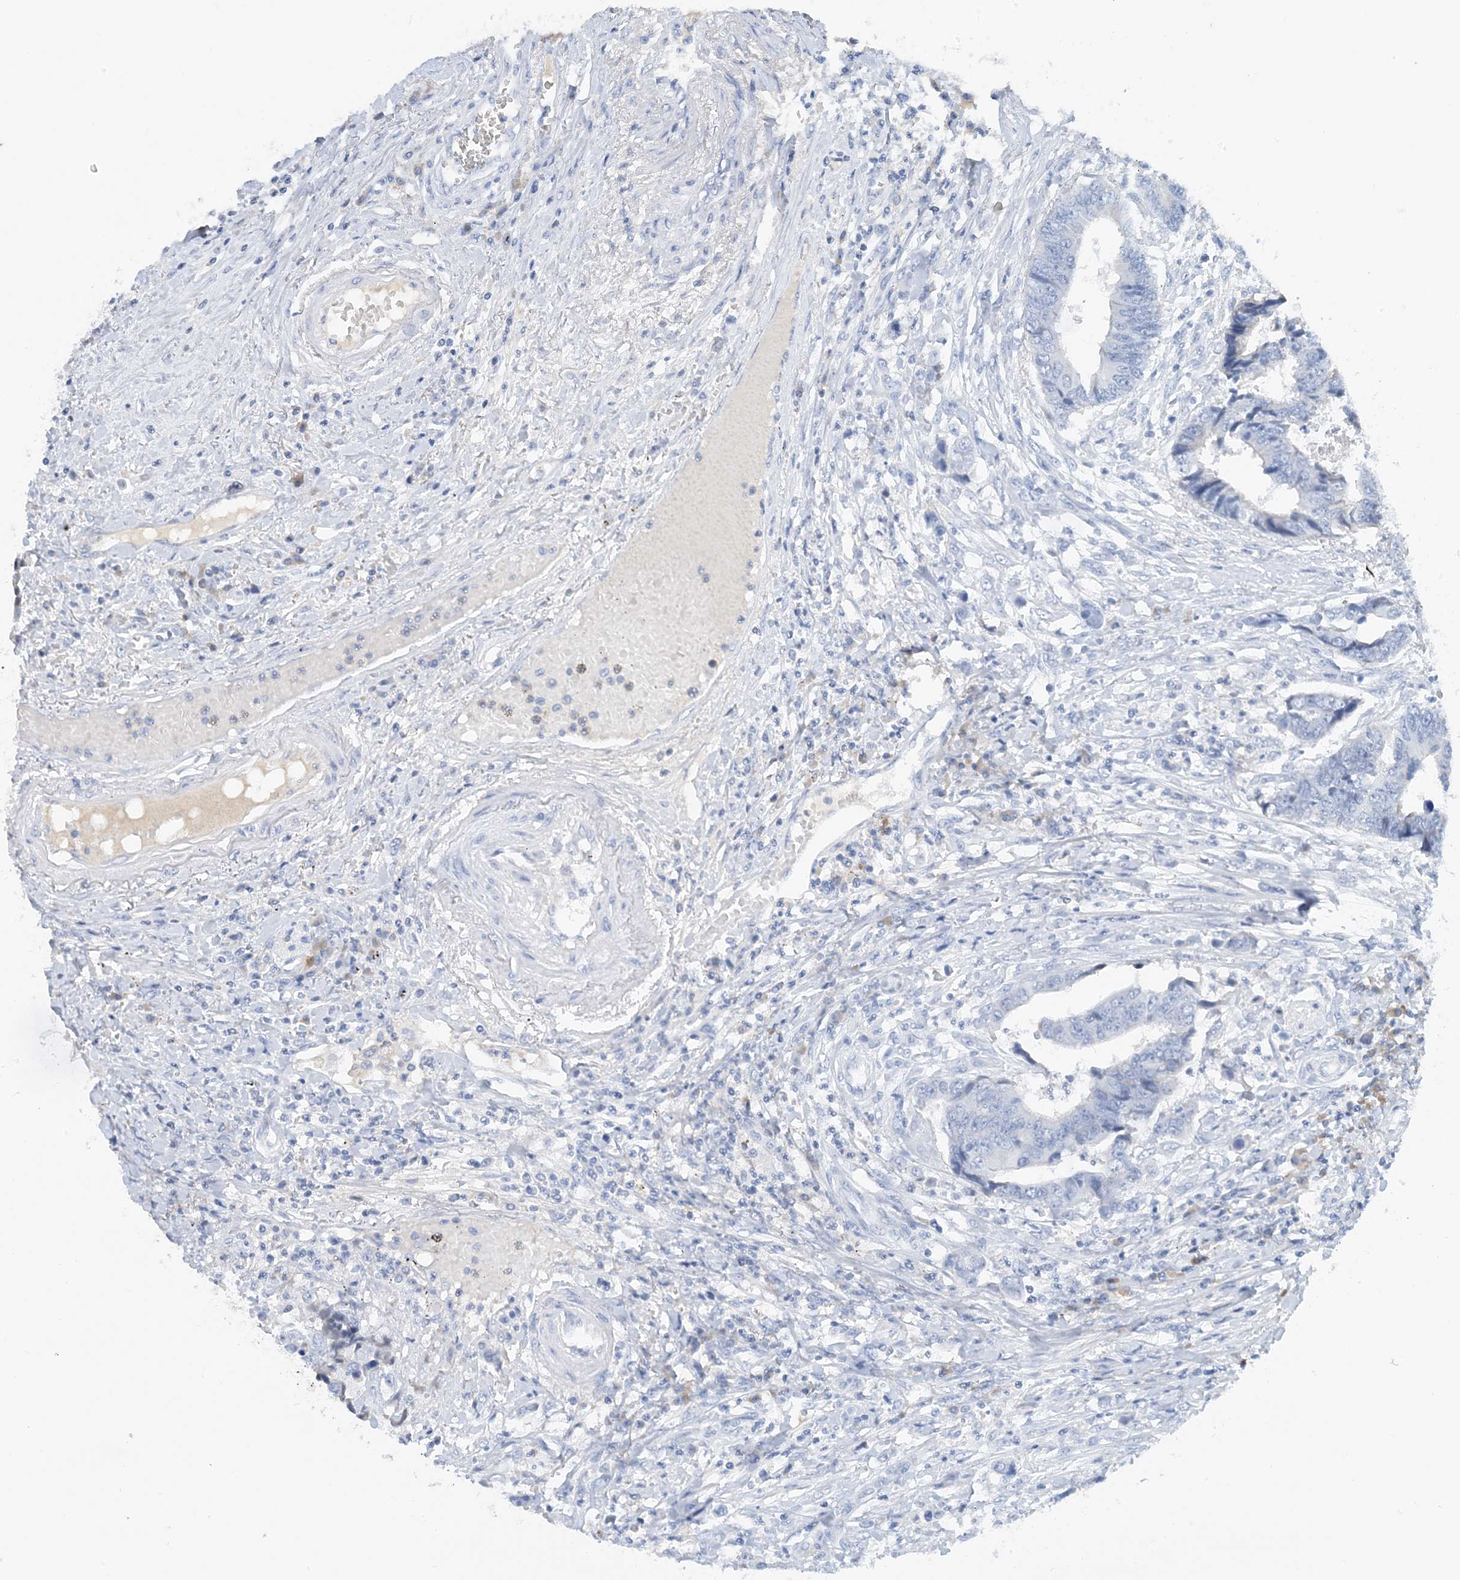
{"staining": {"intensity": "negative", "quantity": "none", "location": "none"}, "tissue": "colorectal cancer", "cell_type": "Tumor cells", "image_type": "cancer", "snomed": [{"axis": "morphology", "description": "Adenocarcinoma, NOS"}, {"axis": "topography", "description": "Rectum"}], "caption": "Tumor cells are negative for protein expression in human colorectal cancer.", "gene": "CTRL", "patient": {"sex": "male", "age": 84}}